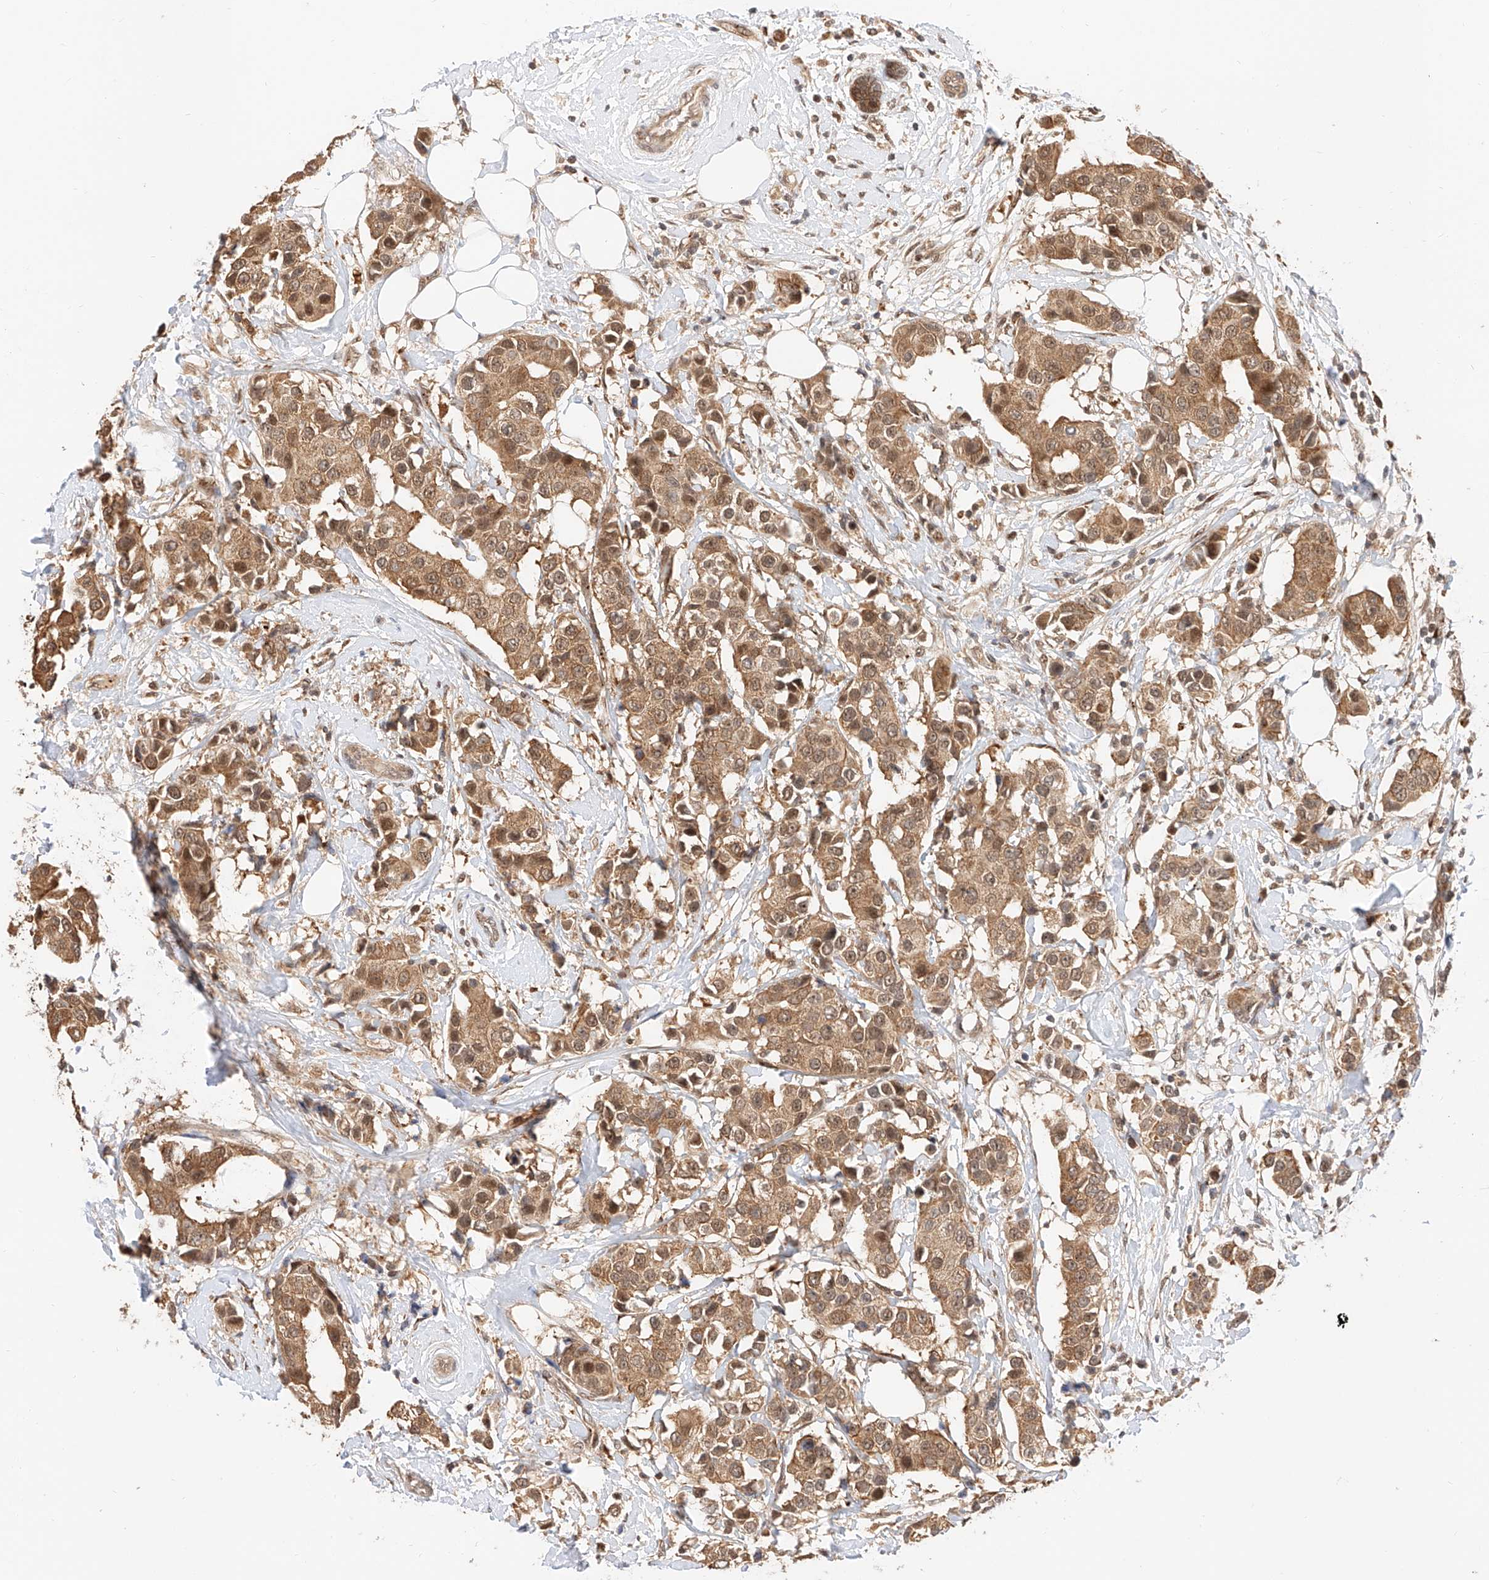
{"staining": {"intensity": "moderate", "quantity": ">75%", "location": "cytoplasmic/membranous,nuclear"}, "tissue": "breast cancer", "cell_type": "Tumor cells", "image_type": "cancer", "snomed": [{"axis": "morphology", "description": "Normal tissue, NOS"}, {"axis": "morphology", "description": "Duct carcinoma"}, {"axis": "topography", "description": "Breast"}], "caption": "This image reveals immunohistochemistry staining of breast cancer (infiltrating ductal carcinoma), with medium moderate cytoplasmic/membranous and nuclear staining in about >75% of tumor cells.", "gene": "EIF4H", "patient": {"sex": "female", "age": 39}}